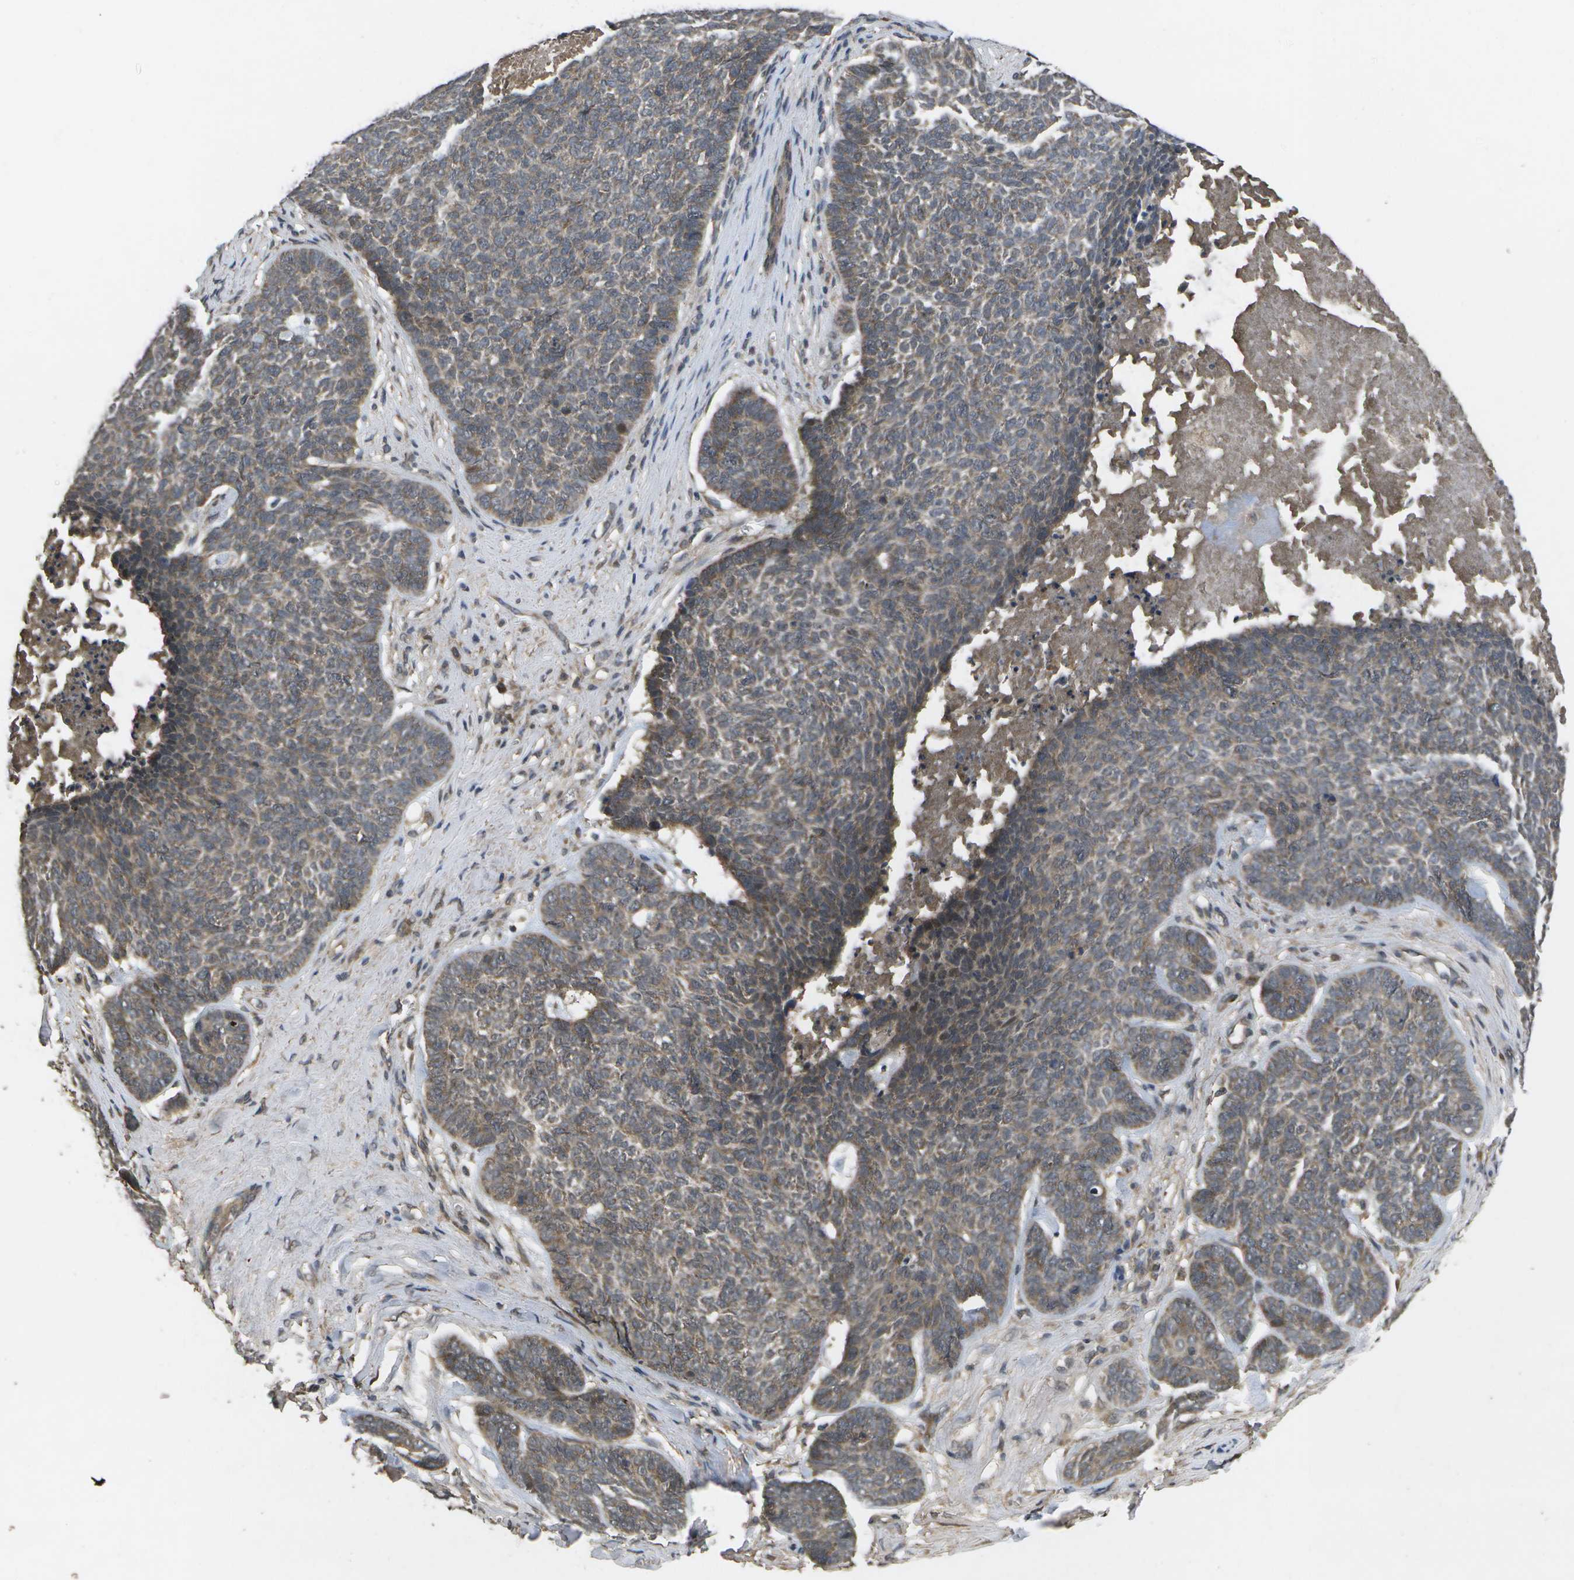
{"staining": {"intensity": "weak", "quantity": ">75%", "location": "cytoplasmic/membranous"}, "tissue": "skin cancer", "cell_type": "Tumor cells", "image_type": "cancer", "snomed": [{"axis": "morphology", "description": "Basal cell carcinoma"}, {"axis": "topography", "description": "Skin"}], "caption": "Approximately >75% of tumor cells in skin basal cell carcinoma demonstrate weak cytoplasmic/membranous protein expression as visualized by brown immunohistochemical staining.", "gene": "ALAS1", "patient": {"sex": "male", "age": 84}}